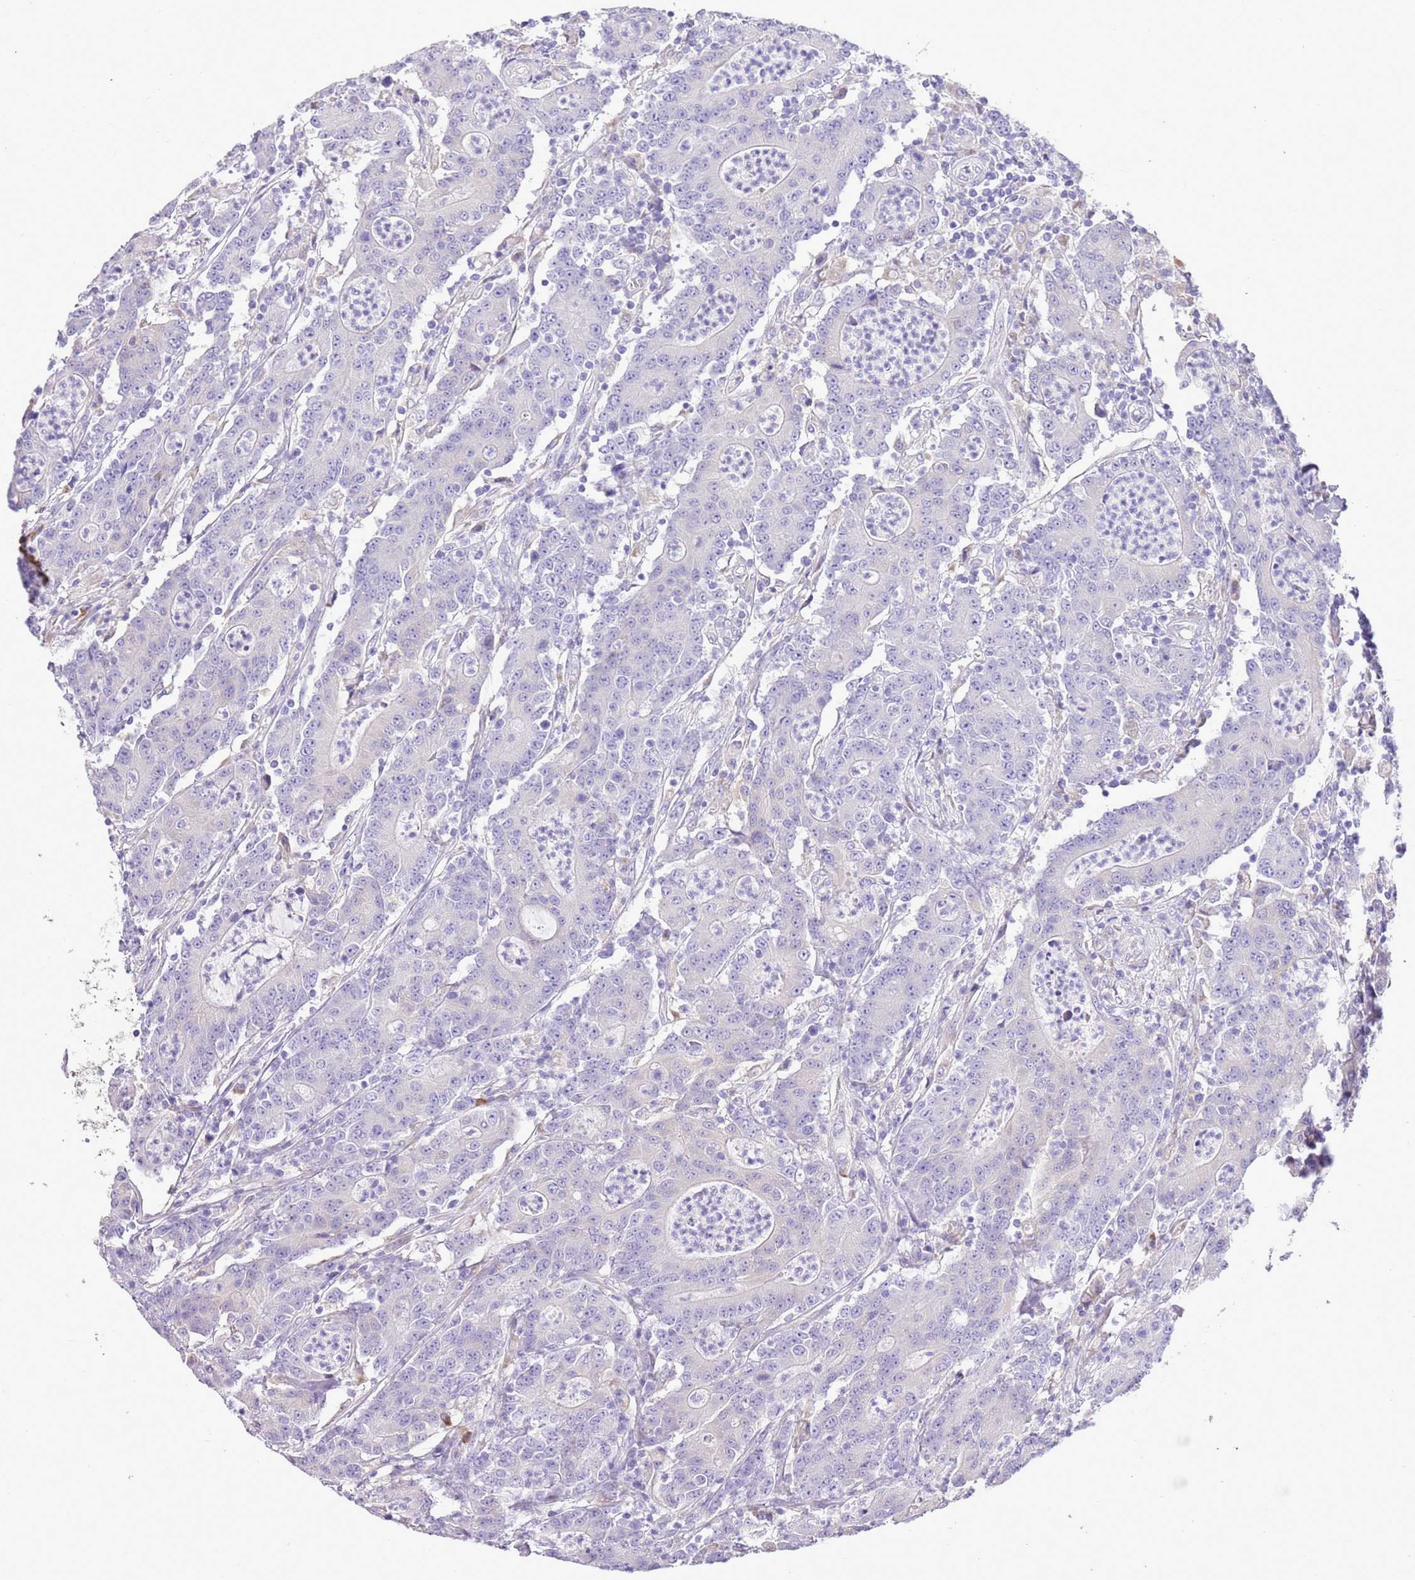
{"staining": {"intensity": "negative", "quantity": "none", "location": "none"}, "tissue": "colorectal cancer", "cell_type": "Tumor cells", "image_type": "cancer", "snomed": [{"axis": "morphology", "description": "Adenocarcinoma, NOS"}, {"axis": "topography", "description": "Colon"}], "caption": "A high-resolution micrograph shows IHC staining of colorectal cancer, which displays no significant staining in tumor cells.", "gene": "AAR2", "patient": {"sex": "male", "age": 83}}